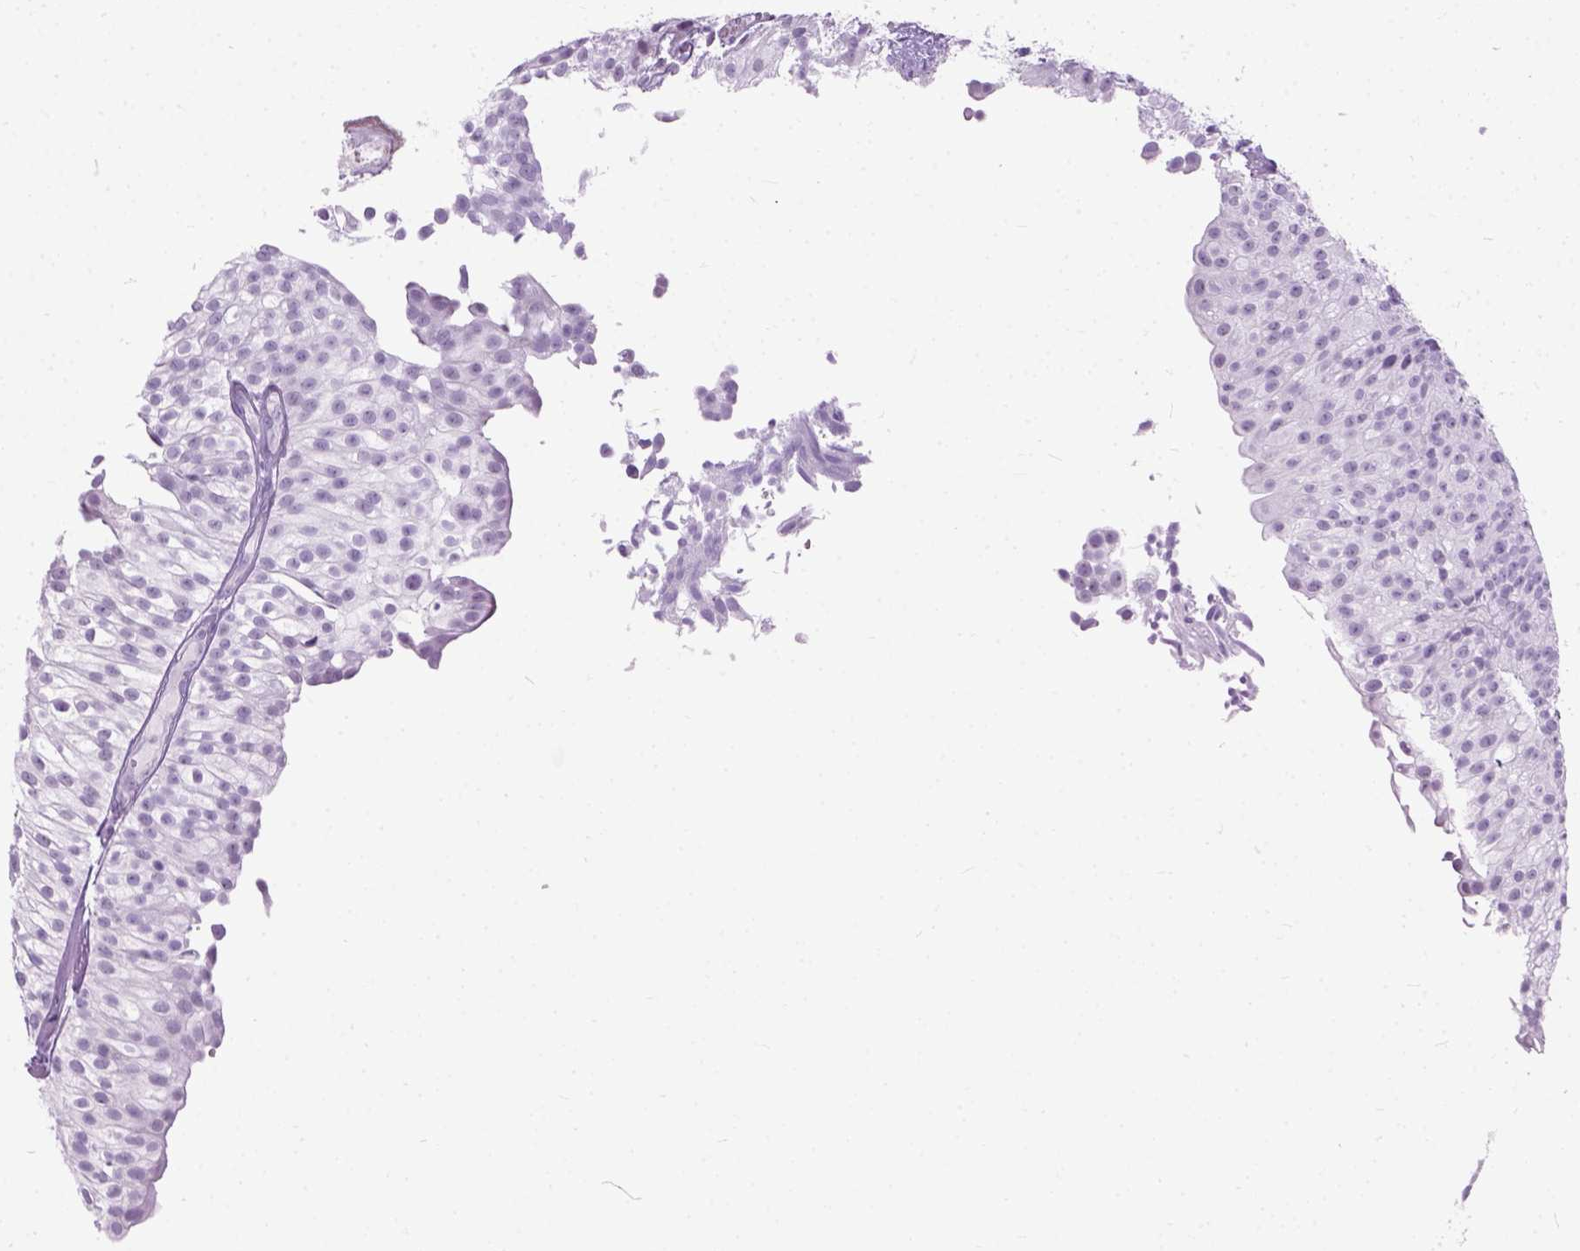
{"staining": {"intensity": "negative", "quantity": "none", "location": "none"}, "tissue": "urothelial cancer", "cell_type": "Tumor cells", "image_type": "cancer", "snomed": [{"axis": "morphology", "description": "Urothelial carcinoma, Low grade"}, {"axis": "topography", "description": "Urinary bladder"}], "caption": "DAB (3,3'-diaminobenzidine) immunohistochemical staining of urothelial carcinoma (low-grade) shows no significant staining in tumor cells.", "gene": "AXDND1", "patient": {"sex": "male", "age": 70}}